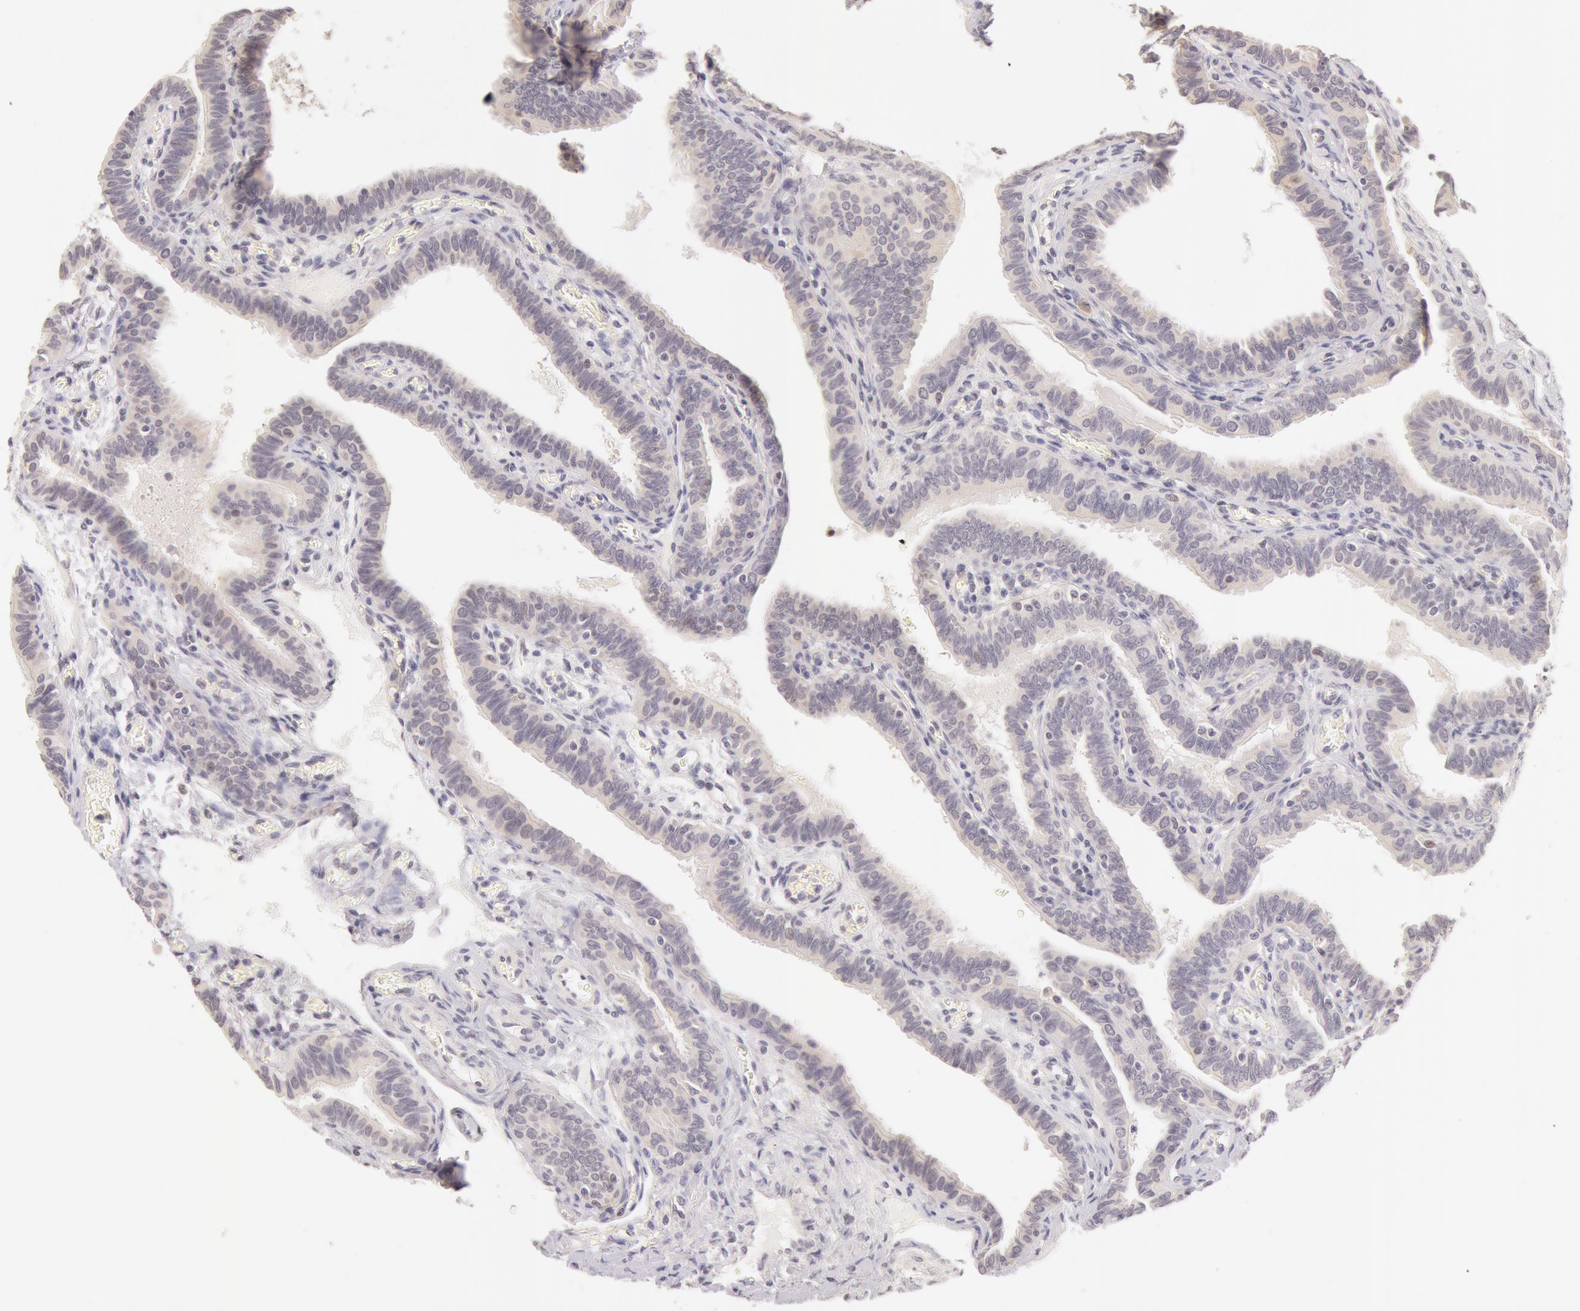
{"staining": {"intensity": "negative", "quantity": "none", "location": "none"}, "tissue": "fallopian tube", "cell_type": "Glandular cells", "image_type": "normal", "snomed": [{"axis": "morphology", "description": "Normal tissue, NOS"}, {"axis": "topography", "description": "Fallopian tube"}], "caption": "Photomicrograph shows no protein positivity in glandular cells of unremarkable fallopian tube.", "gene": "ZNF597", "patient": {"sex": "female", "age": 38}}